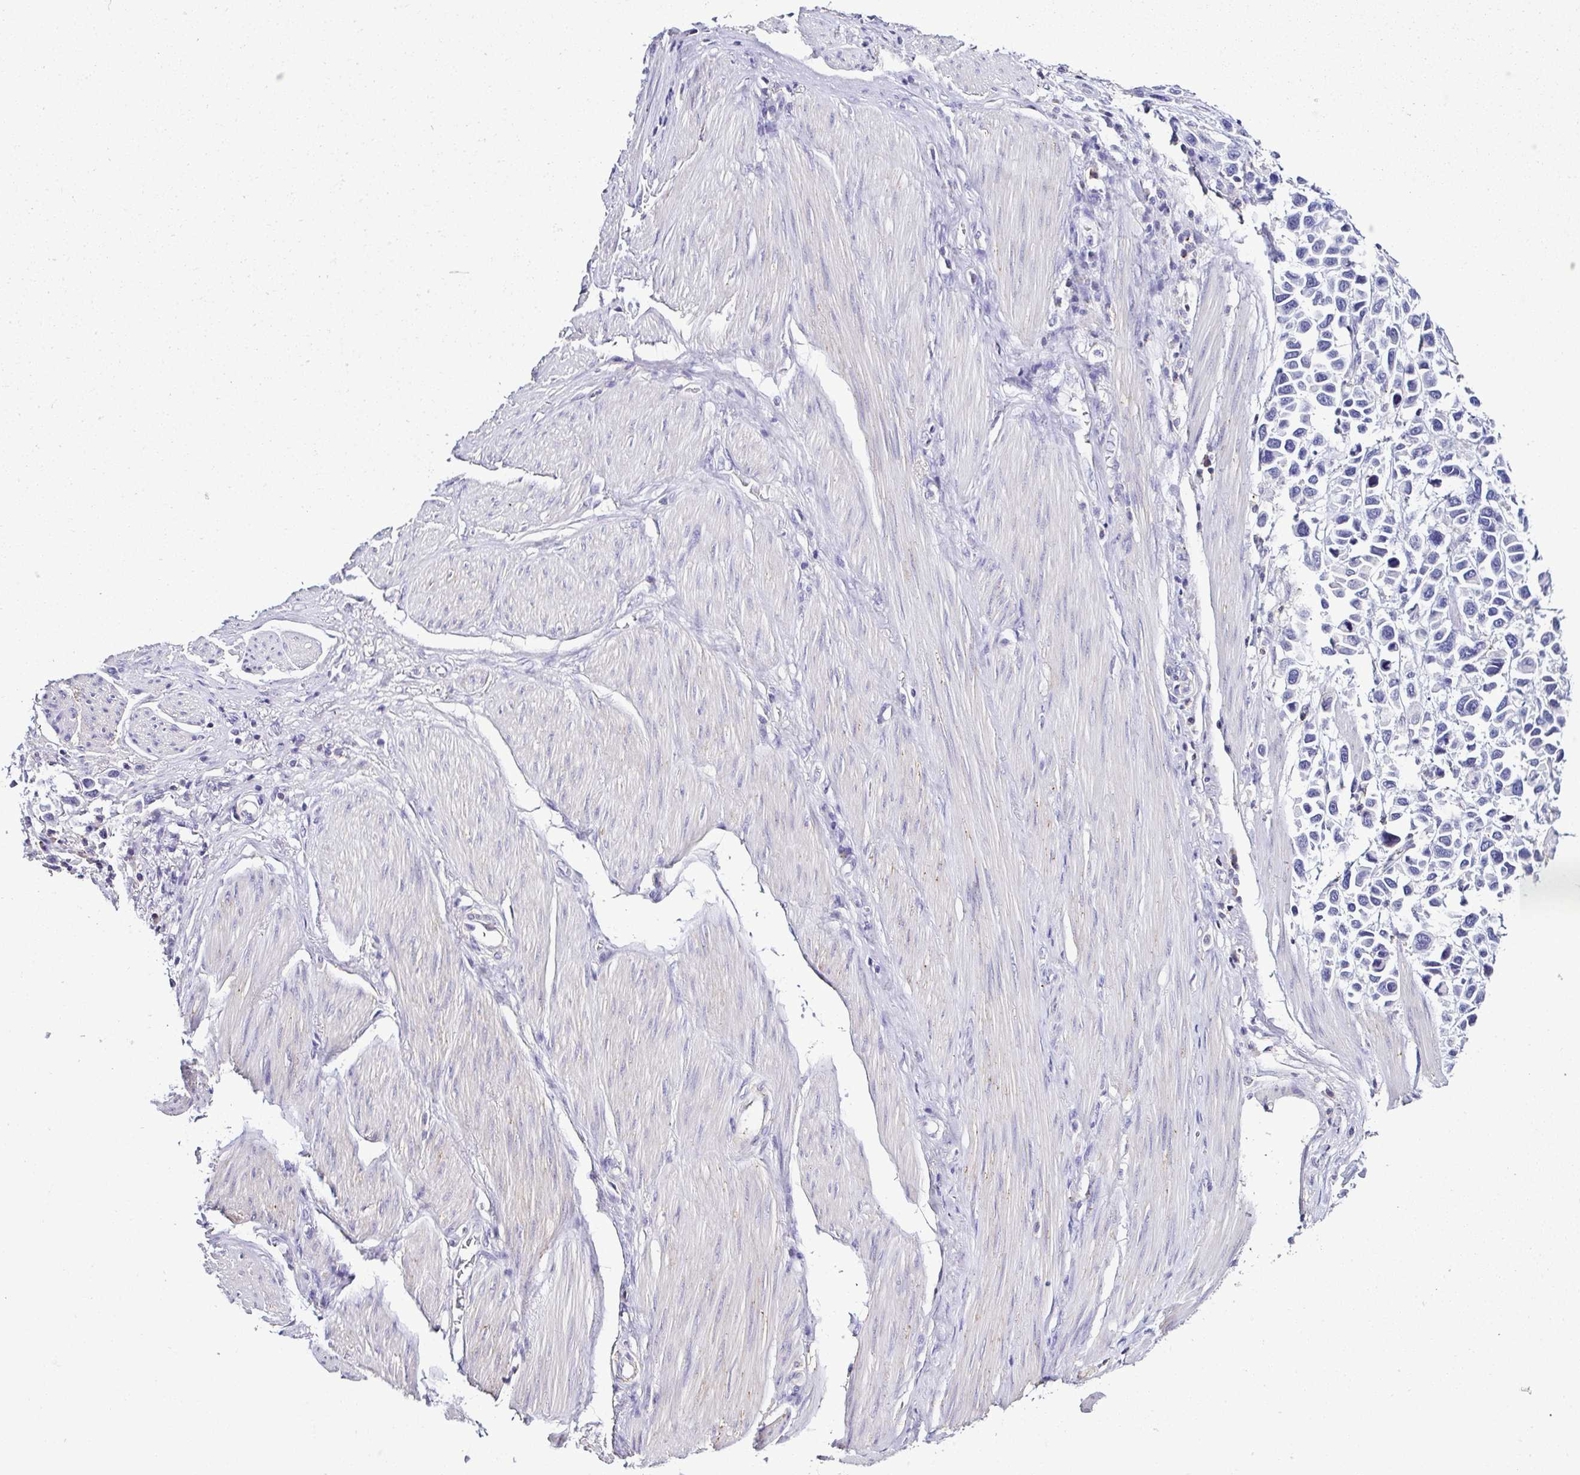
{"staining": {"intensity": "negative", "quantity": "none", "location": "none"}, "tissue": "stomach cancer", "cell_type": "Tumor cells", "image_type": "cancer", "snomed": [{"axis": "morphology", "description": "Adenocarcinoma, NOS"}, {"axis": "topography", "description": "Stomach"}], "caption": "DAB immunohistochemical staining of stomach cancer (adenocarcinoma) reveals no significant expression in tumor cells. (Stains: DAB immunohistochemistry (IHC) with hematoxylin counter stain, Microscopy: brightfield microscopy at high magnification).", "gene": "TNNT2", "patient": {"sex": "female", "age": 81}}